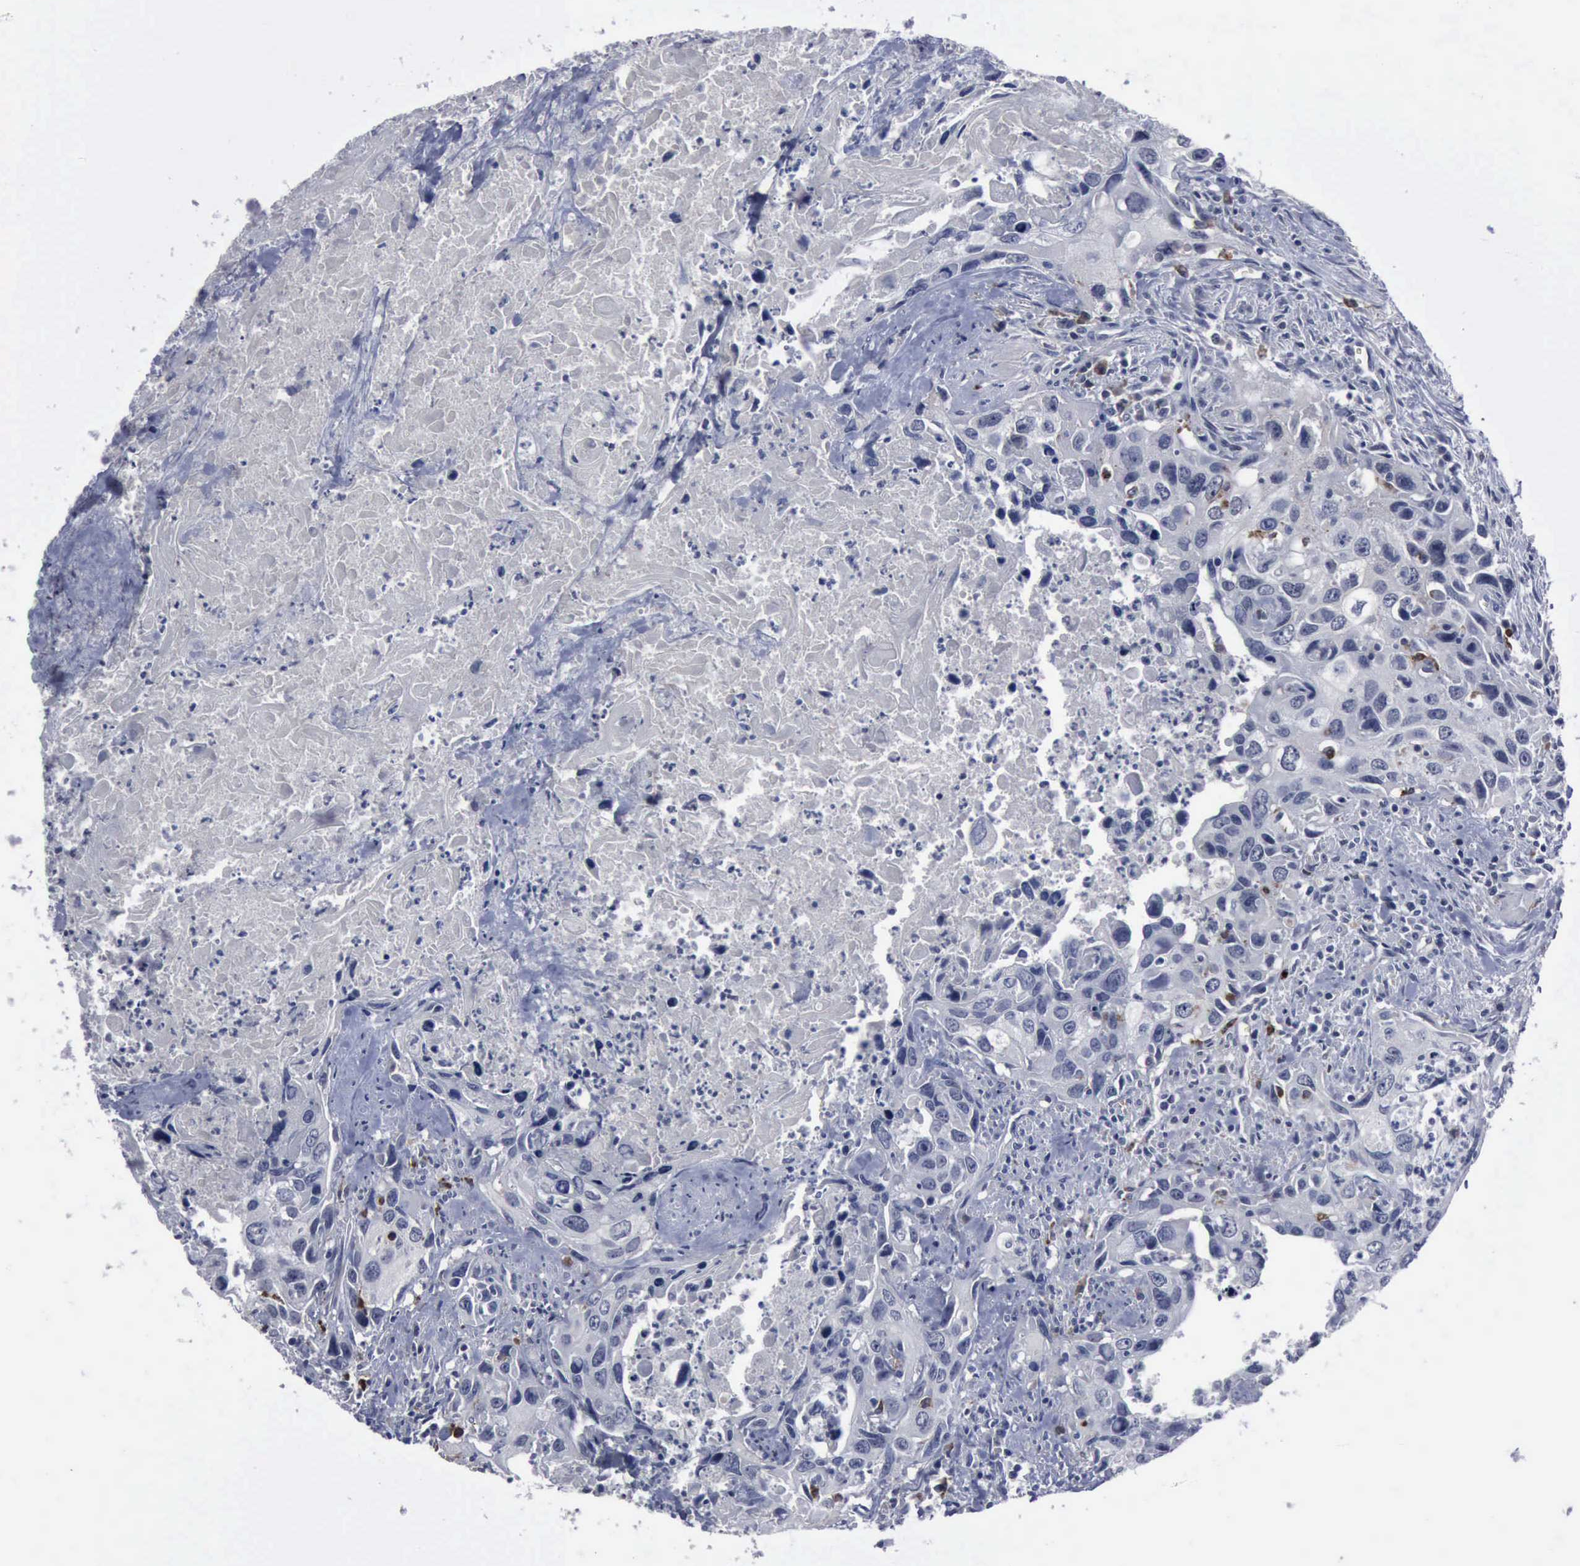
{"staining": {"intensity": "negative", "quantity": "none", "location": "none"}, "tissue": "urothelial cancer", "cell_type": "Tumor cells", "image_type": "cancer", "snomed": [{"axis": "morphology", "description": "Urothelial carcinoma, High grade"}, {"axis": "topography", "description": "Urinary bladder"}], "caption": "Immunohistochemical staining of urothelial cancer exhibits no significant staining in tumor cells.", "gene": "MYO18B", "patient": {"sex": "male", "age": 71}}